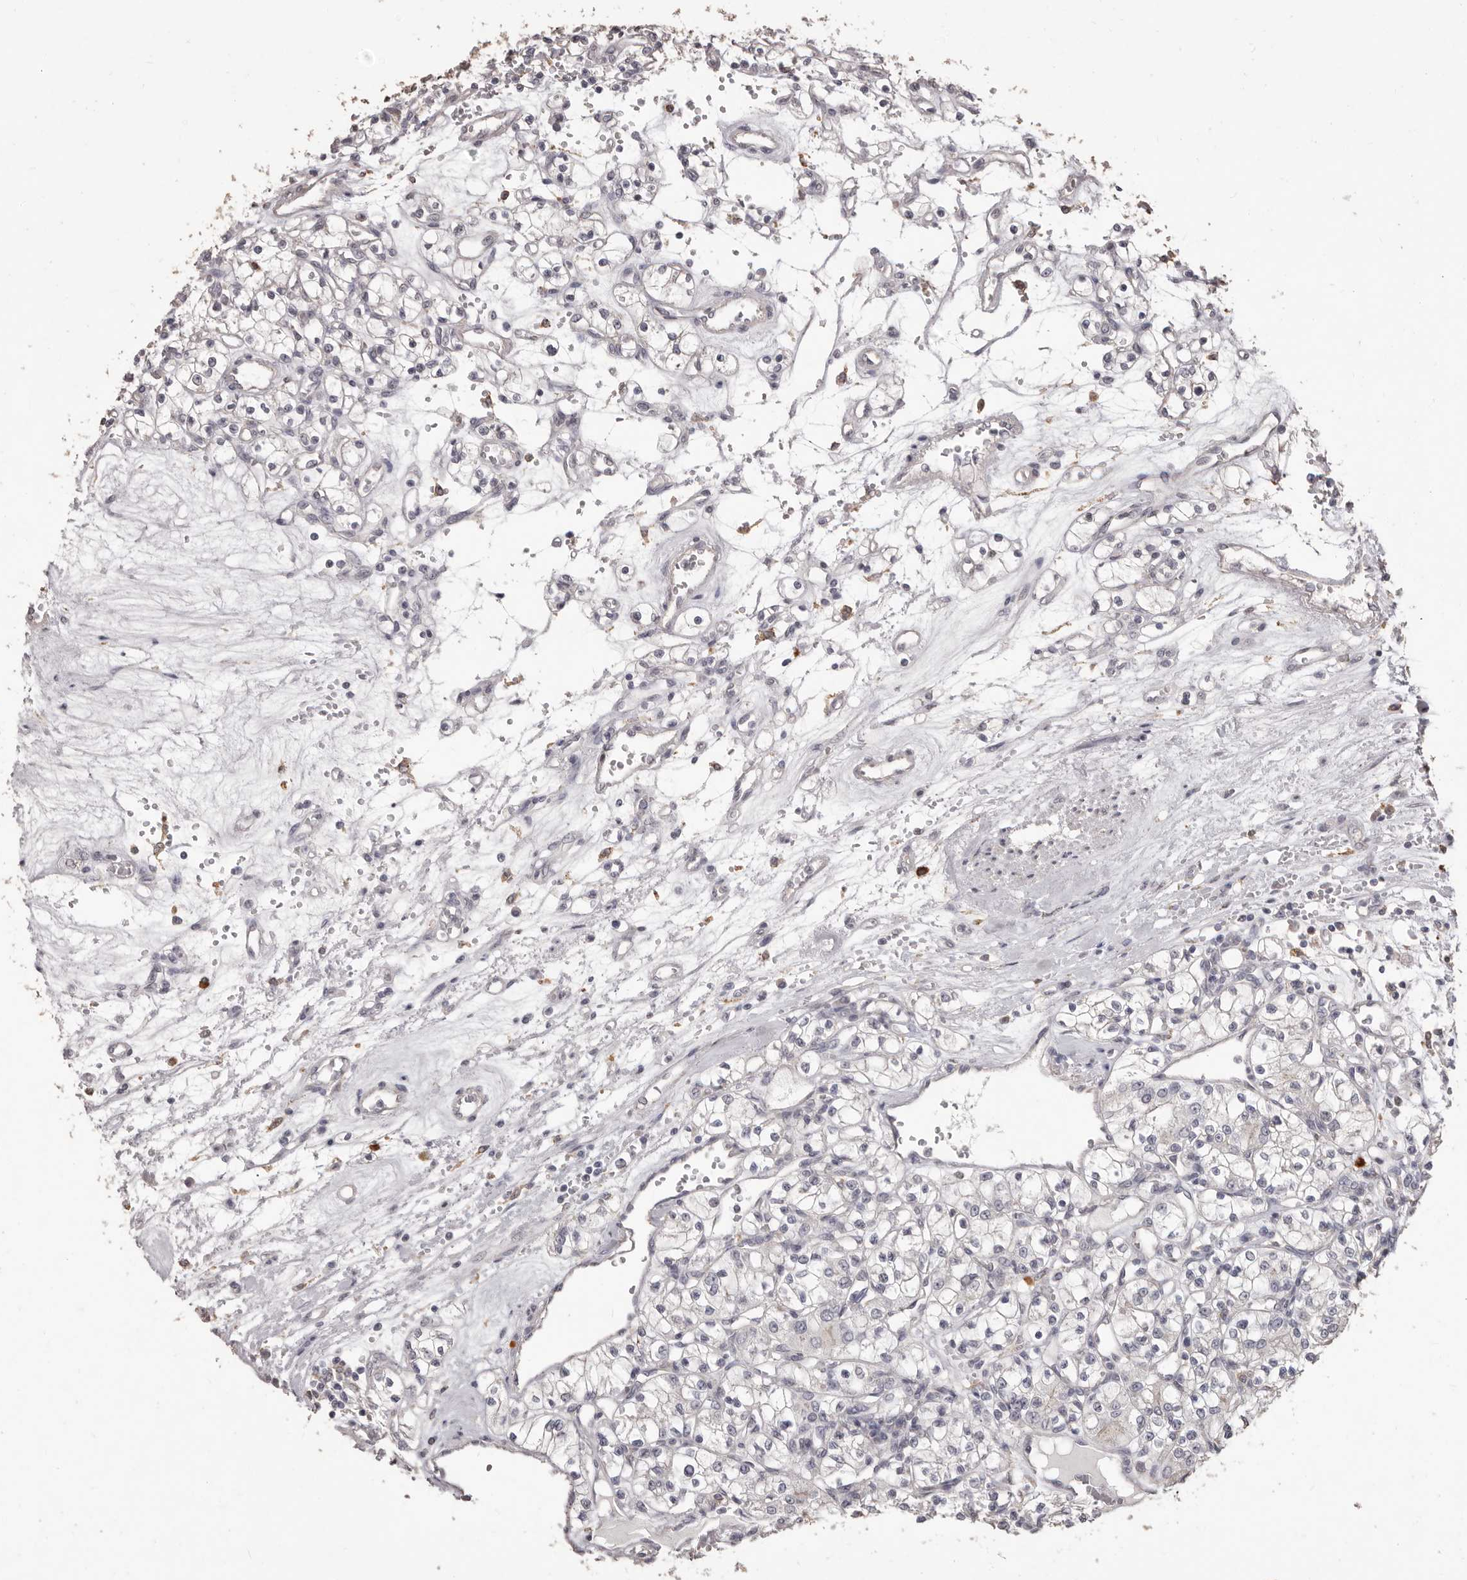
{"staining": {"intensity": "negative", "quantity": "none", "location": "none"}, "tissue": "renal cancer", "cell_type": "Tumor cells", "image_type": "cancer", "snomed": [{"axis": "morphology", "description": "Adenocarcinoma, NOS"}, {"axis": "topography", "description": "Kidney"}], "caption": "Immunohistochemistry of human renal cancer (adenocarcinoma) reveals no positivity in tumor cells.", "gene": "PRSS27", "patient": {"sex": "female", "age": 59}}